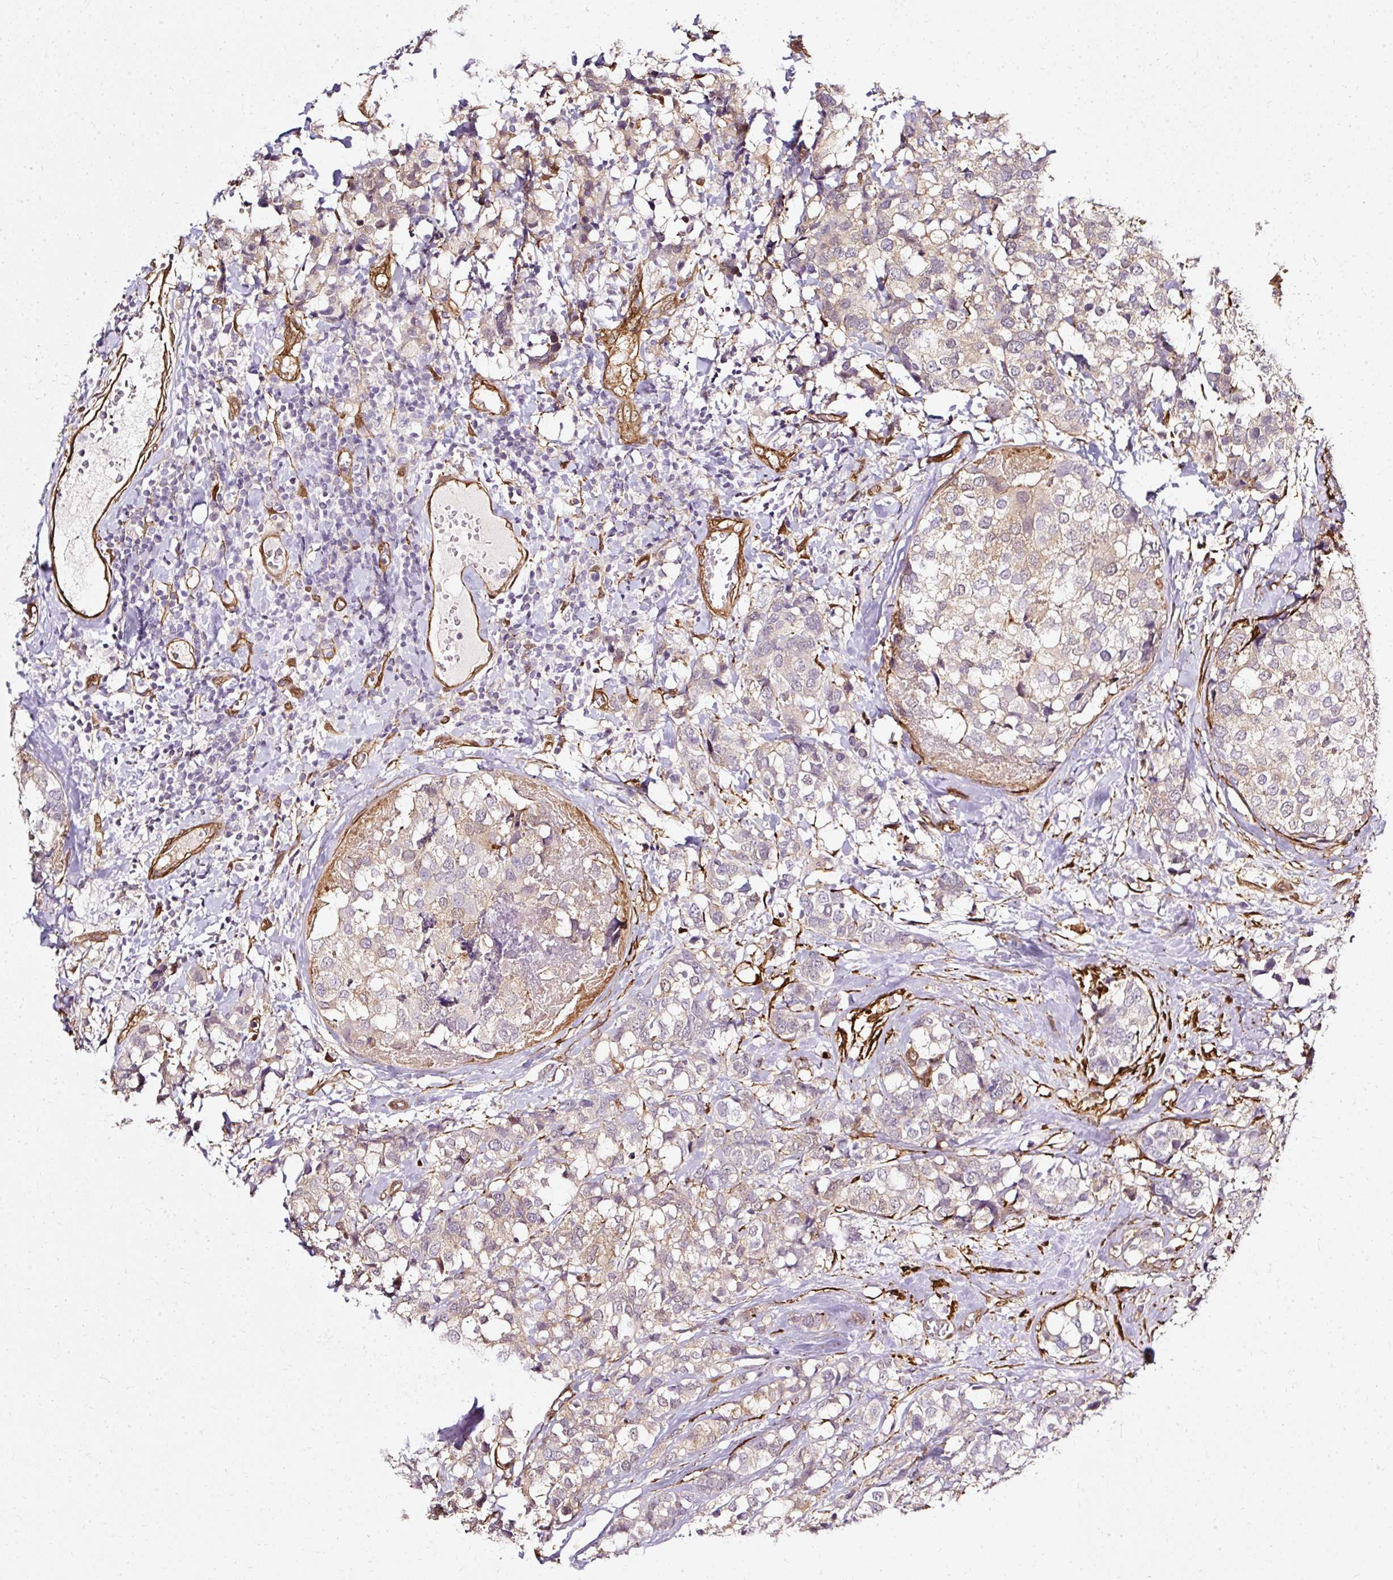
{"staining": {"intensity": "weak", "quantity": "<25%", "location": "cytoplasmic/membranous"}, "tissue": "breast cancer", "cell_type": "Tumor cells", "image_type": "cancer", "snomed": [{"axis": "morphology", "description": "Lobular carcinoma"}, {"axis": "topography", "description": "Breast"}], "caption": "Breast cancer was stained to show a protein in brown. There is no significant staining in tumor cells.", "gene": "CNN3", "patient": {"sex": "female", "age": 59}}